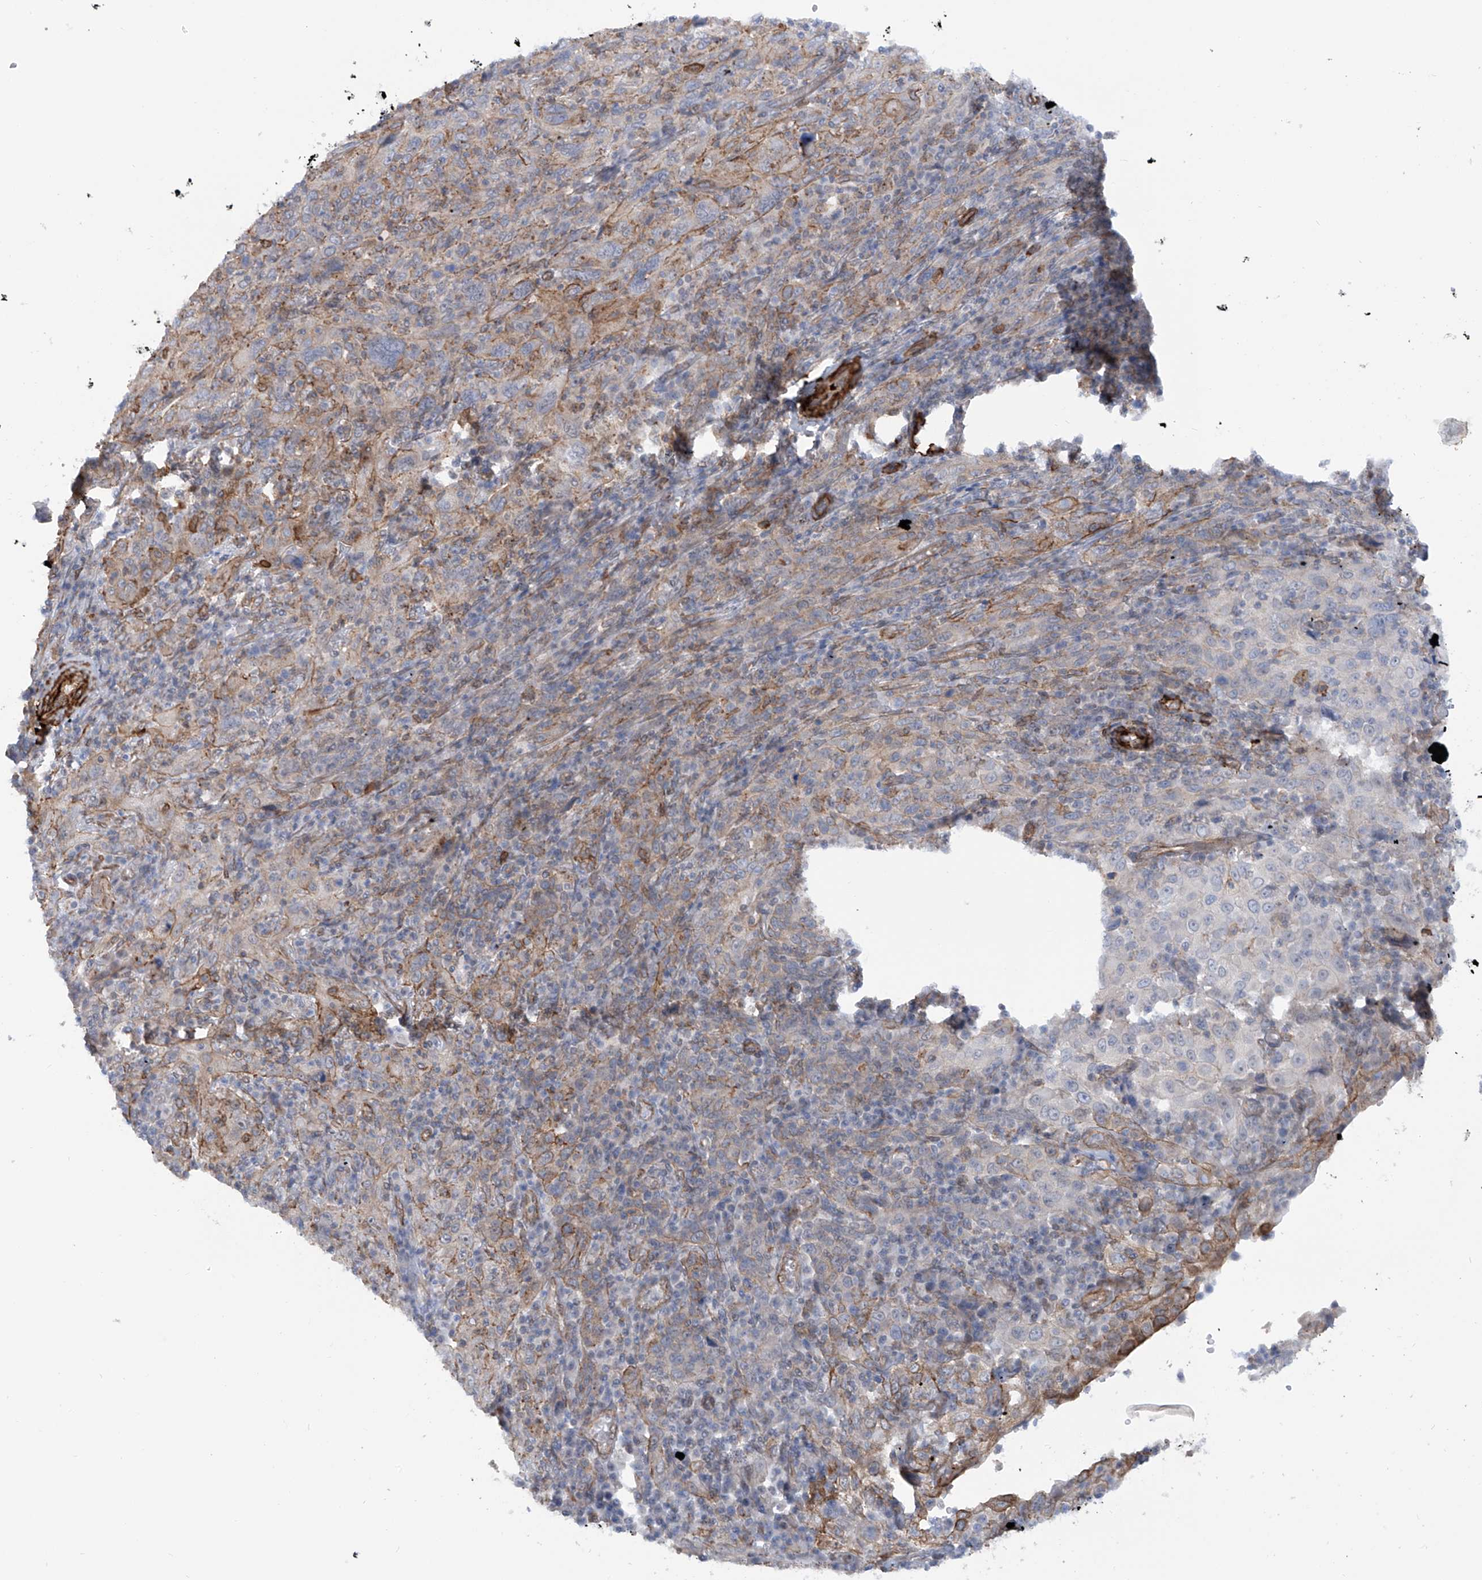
{"staining": {"intensity": "weak", "quantity": "25%-75%", "location": "cytoplasmic/membranous"}, "tissue": "cervical cancer", "cell_type": "Tumor cells", "image_type": "cancer", "snomed": [{"axis": "morphology", "description": "Squamous cell carcinoma, NOS"}, {"axis": "topography", "description": "Cervix"}], "caption": "Human cervical cancer stained for a protein (brown) demonstrates weak cytoplasmic/membranous positive positivity in about 25%-75% of tumor cells.", "gene": "ZNF490", "patient": {"sex": "female", "age": 46}}